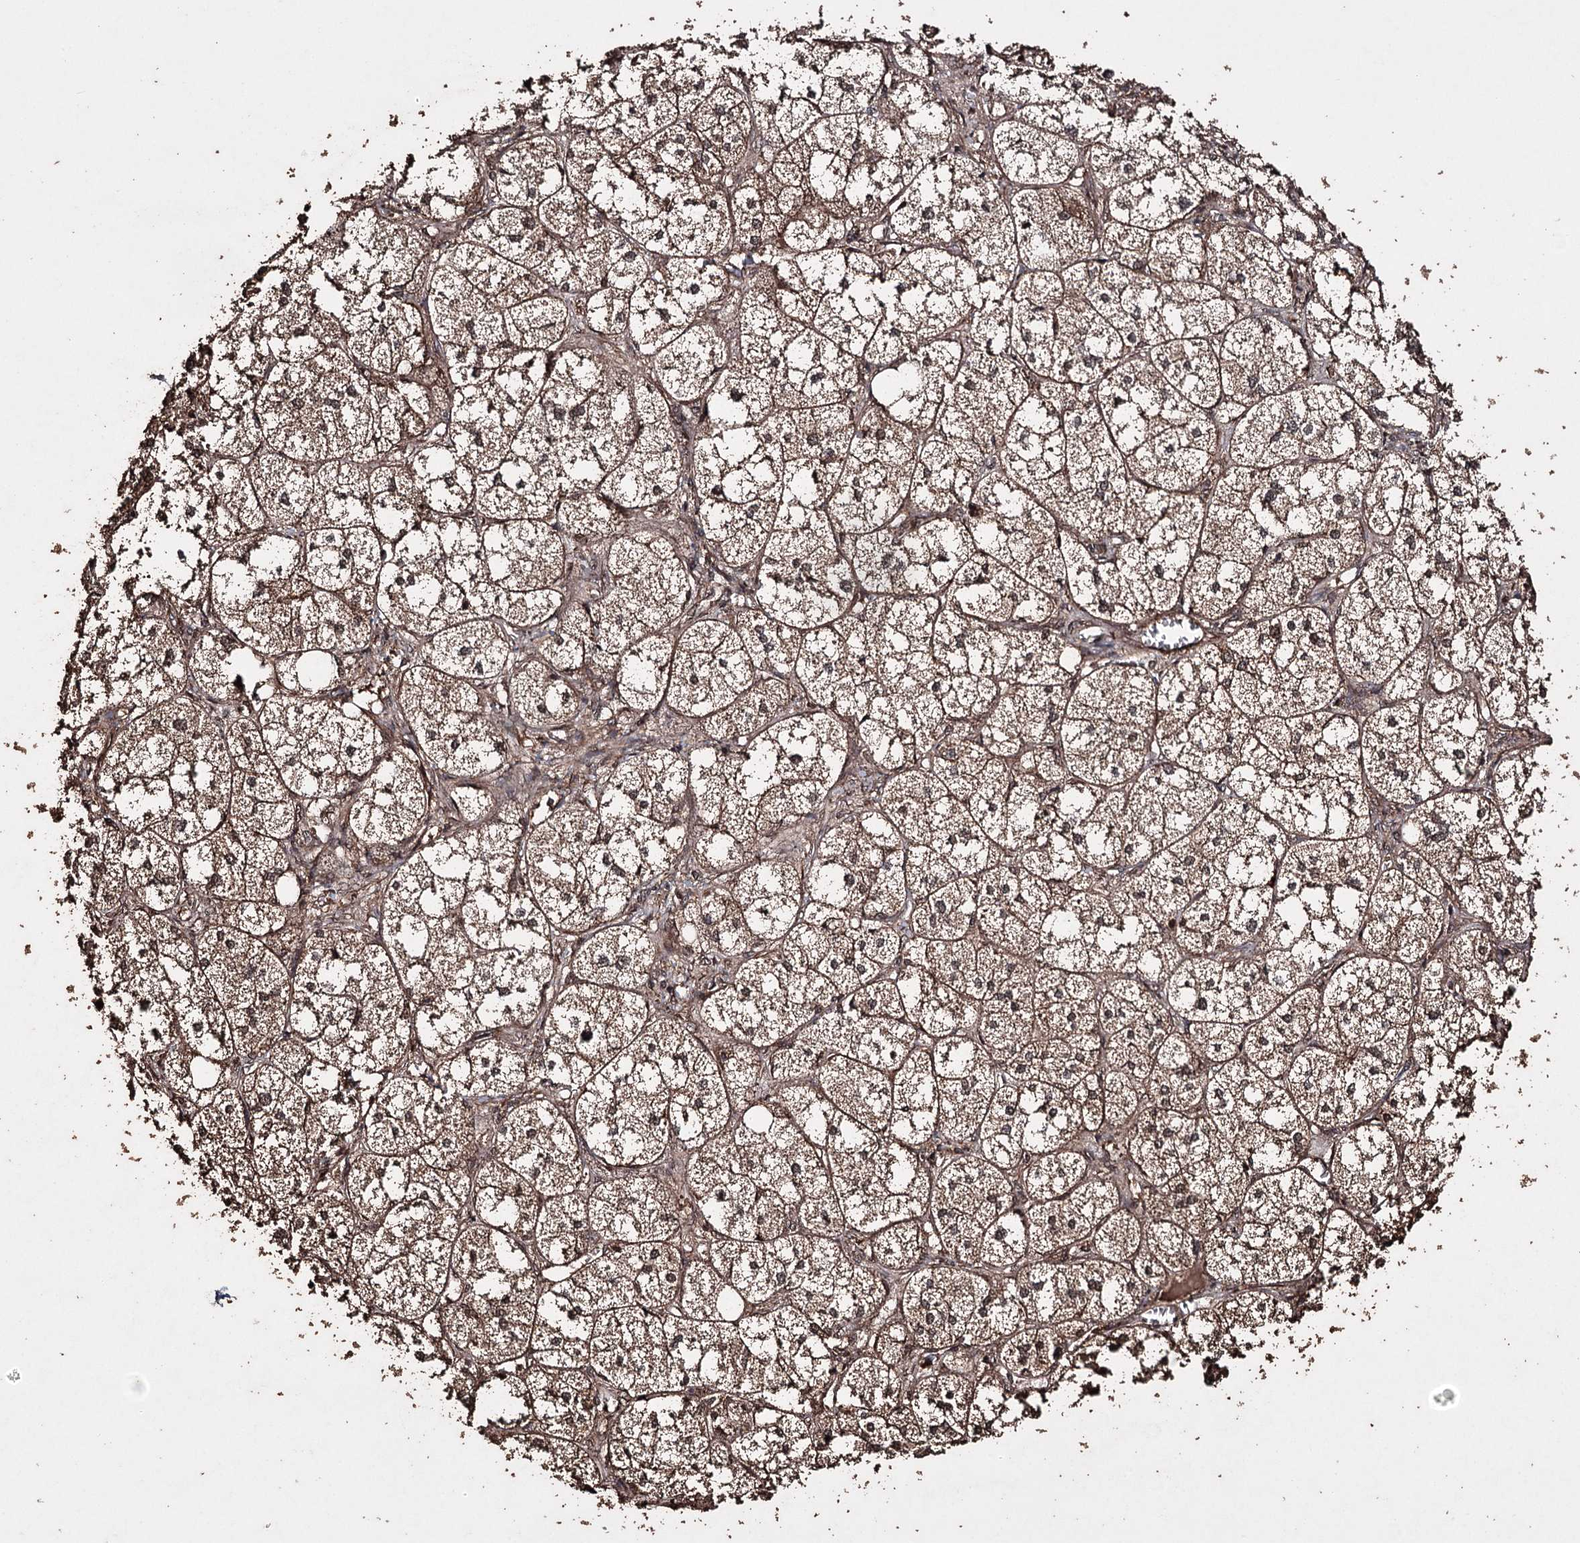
{"staining": {"intensity": "moderate", "quantity": ">75%", "location": "cytoplasmic/membranous,nuclear"}, "tissue": "adrenal gland", "cell_type": "Glandular cells", "image_type": "normal", "snomed": [{"axis": "morphology", "description": "Normal tissue, NOS"}, {"axis": "topography", "description": "Adrenal gland"}], "caption": "An image showing moderate cytoplasmic/membranous,nuclear staining in approximately >75% of glandular cells in normal adrenal gland, as visualized by brown immunohistochemical staining.", "gene": "ZNF662", "patient": {"sex": "female", "age": 61}}